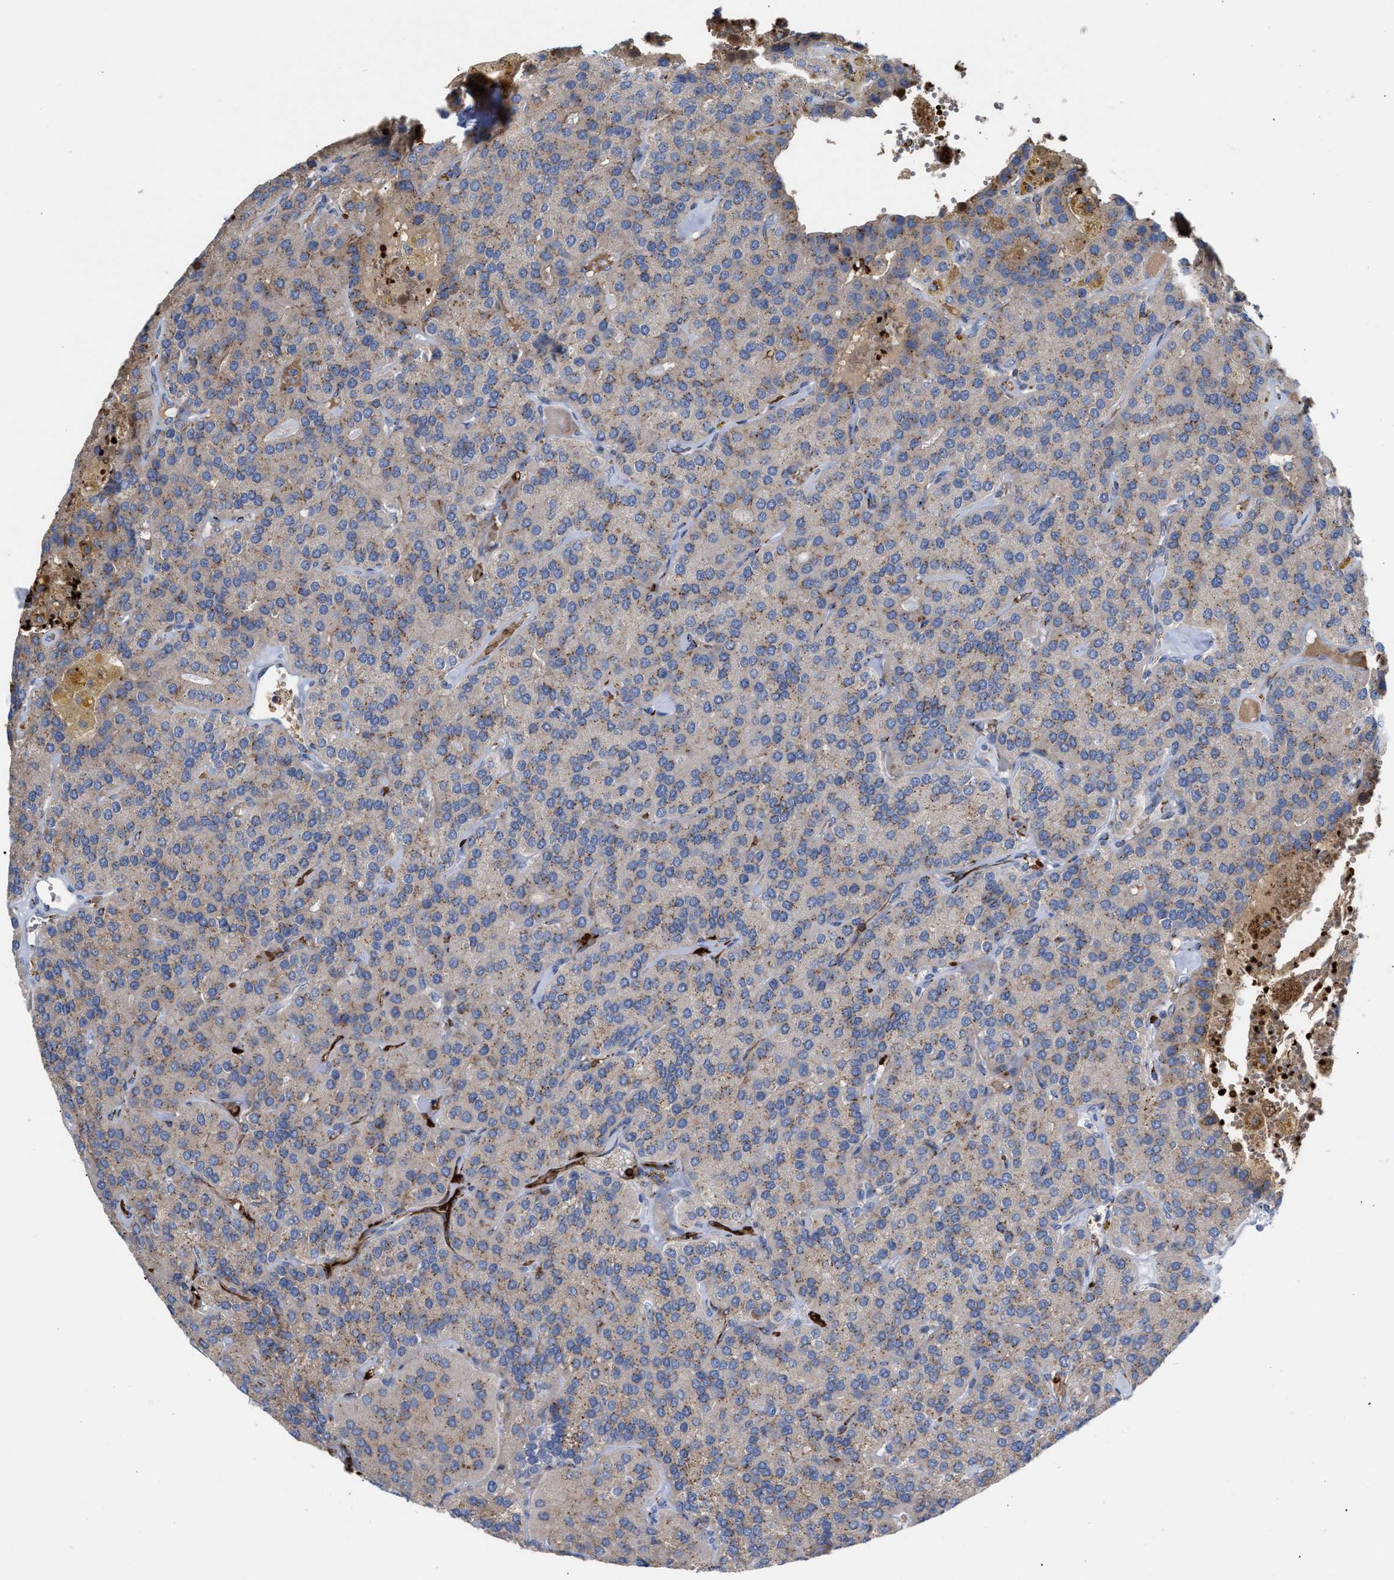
{"staining": {"intensity": "moderate", "quantity": ">75%", "location": "cytoplasmic/membranous"}, "tissue": "parathyroid gland", "cell_type": "Glandular cells", "image_type": "normal", "snomed": [{"axis": "morphology", "description": "Normal tissue, NOS"}, {"axis": "morphology", "description": "Adenoma, NOS"}, {"axis": "topography", "description": "Parathyroid gland"}], "caption": "Immunohistochemistry micrograph of normal human parathyroid gland stained for a protein (brown), which shows medium levels of moderate cytoplasmic/membranous expression in about >75% of glandular cells.", "gene": "CCL2", "patient": {"sex": "female", "age": 86}}